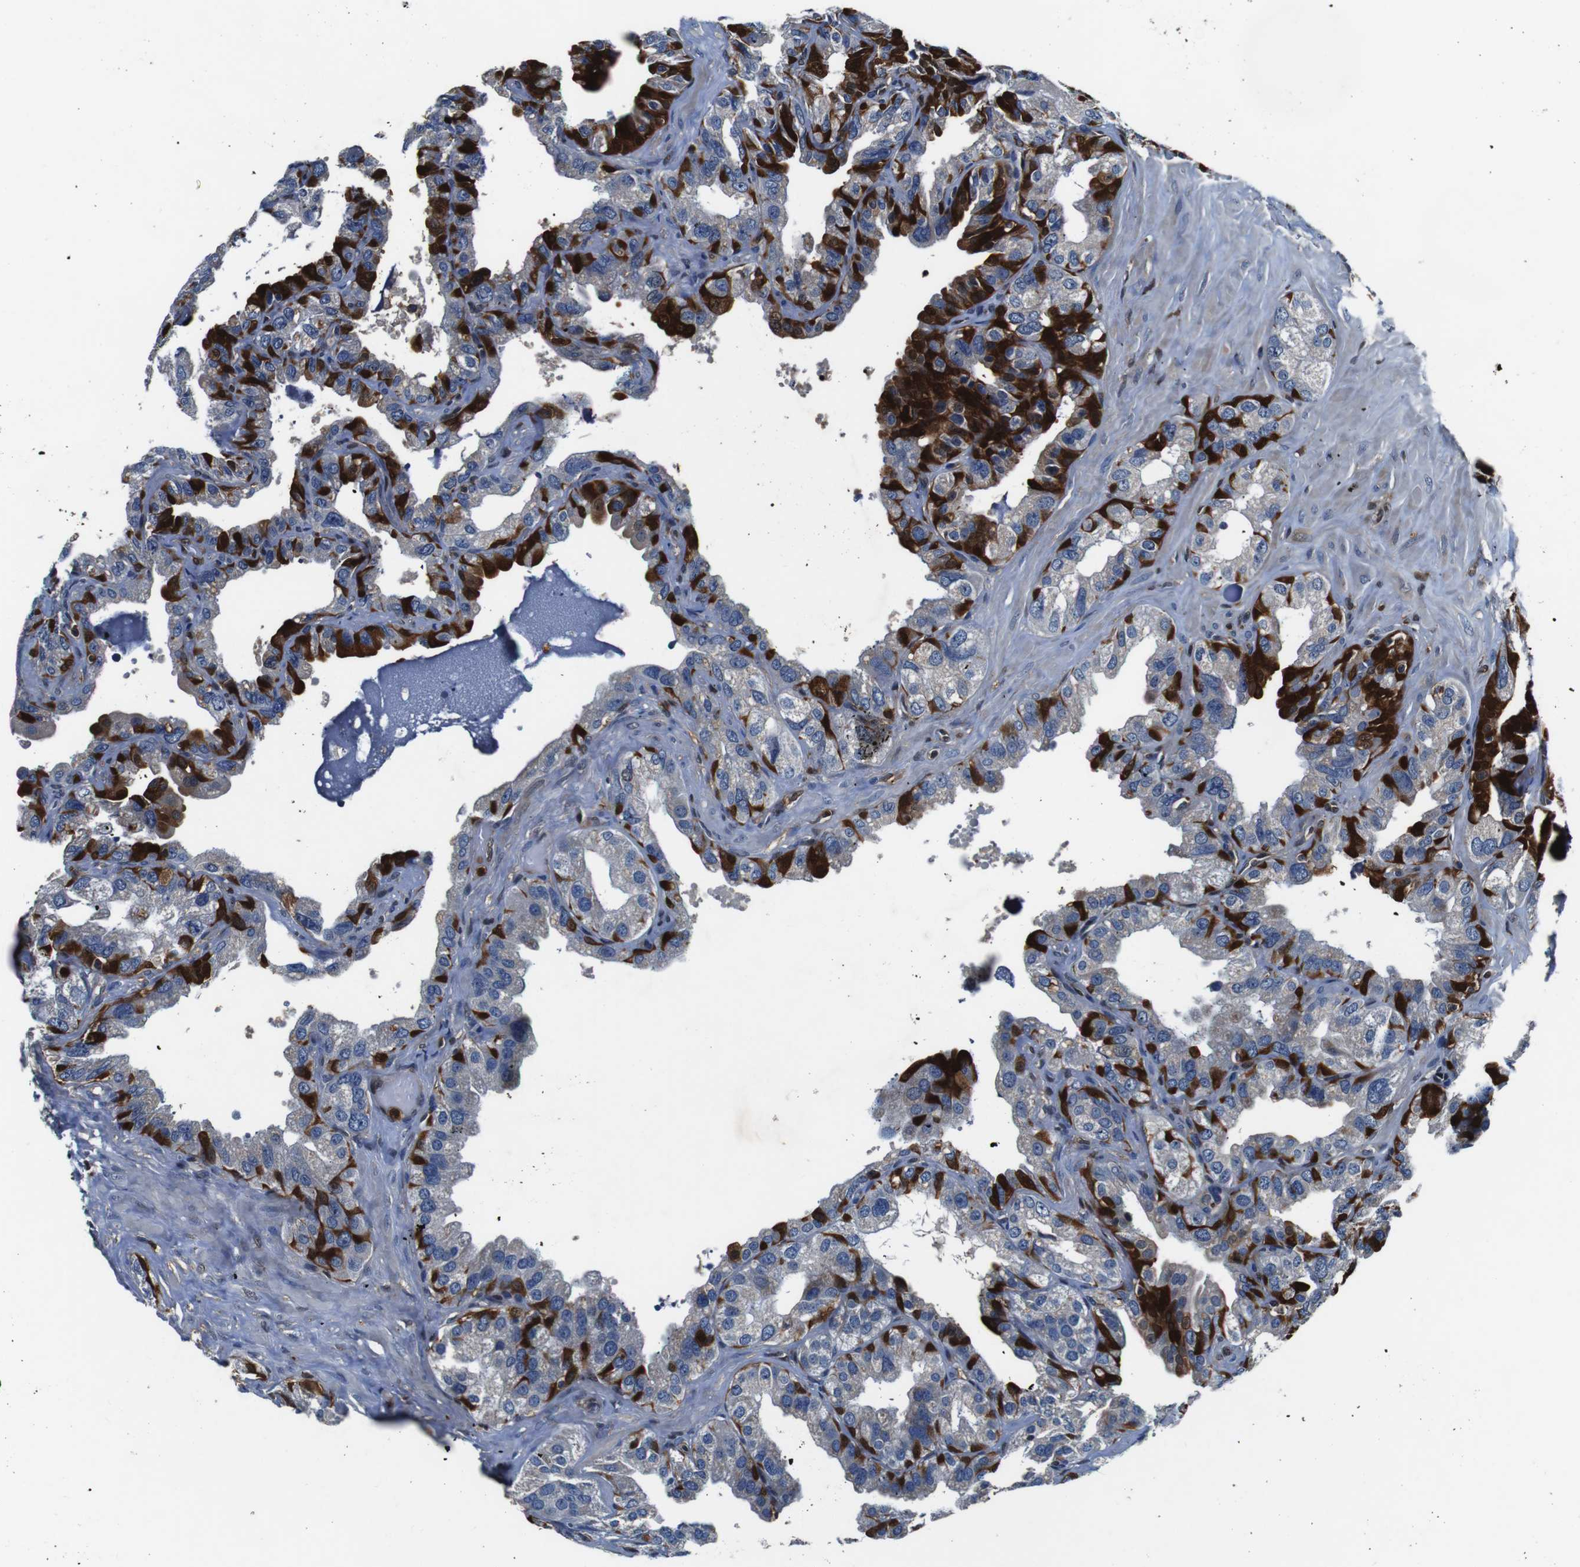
{"staining": {"intensity": "strong", "quantity": "25%-75%", "location": "cytoplasmic/membranous,nuclear"}, "tissue": "seminal vesicle", "cell_type": "Glandular cells", "image_type": "normal", "snomed": [{"axis": "morphology", "description": "Normal tissue, NOS"}, {"axis": "topography", "description": "Seminal veicle"}], "caption": "Glandular cells demonstrate high levels of strong cytoplasmic/membranous,nuclear expression in approximately 25%-75% of cells in unremarkable seminal vesicle.", "gene": "ANXA1", "patient": {"sex": "male", "age": 68}}